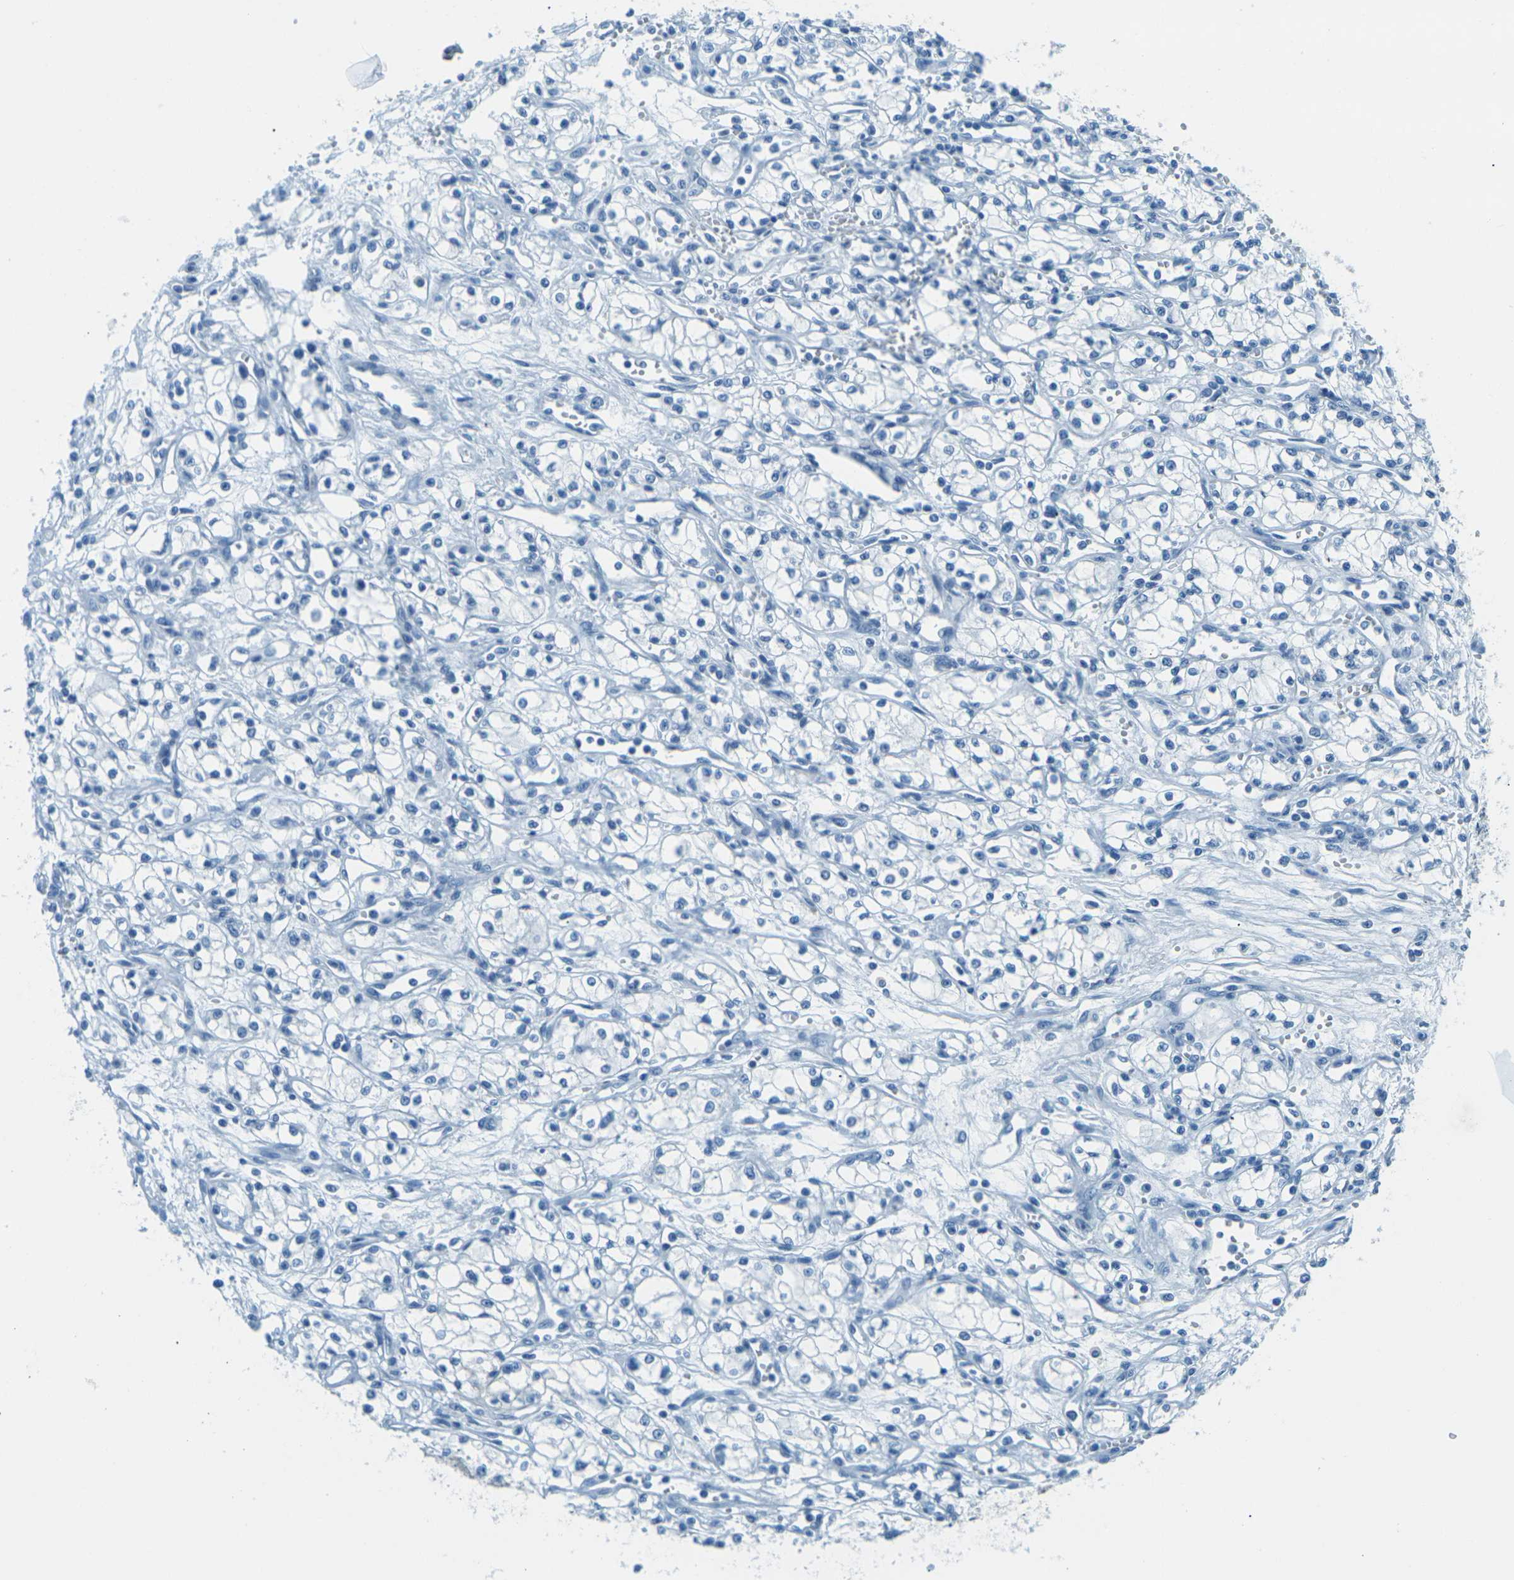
{"staining": {"intensity": "negative", "quantity": "none", "location": "none"}, "tissue": "renal cancer", "cell_type": "Tumor cells", "image_type": "cancer", "snomed": [{"axis": "morphology", "description": "Normal tissue, NOS"}, {"axis": "morphology", "description": "Adenocarcinoma, NOS"}, {"axis": "topography", "description": "Kidney"}], "caption": "Renal adenocarcinoma stained for a protein using immunohistochemistry shows no staining tumor cells.", "gene": "OCLN", "patient": {"sex": "male", "age": 59}}